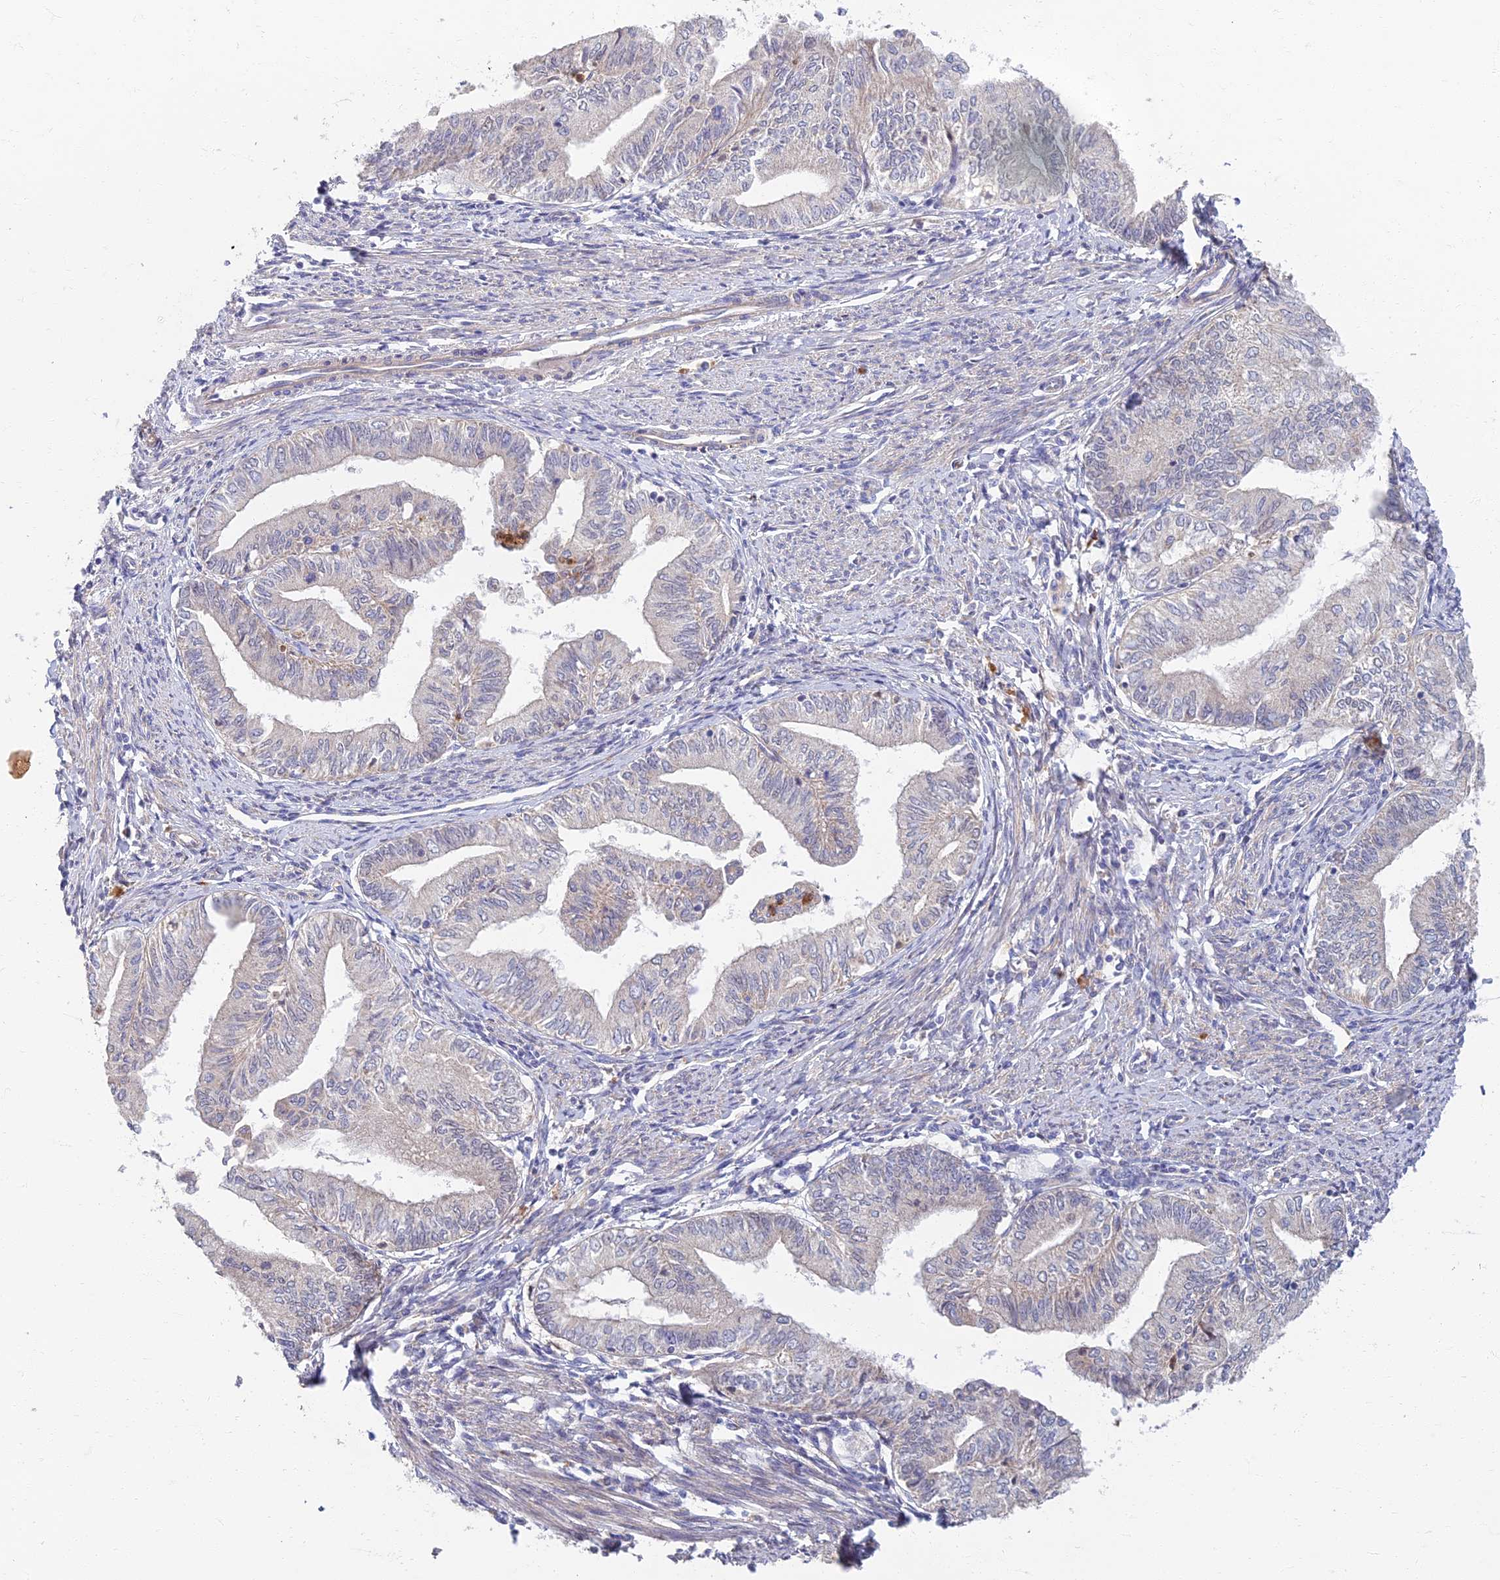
{"staining": {"intensity": "negative", "quantity": "none", "location": "none"}, "tissue": "endometrial cancer", "cell_type": "Tumor cells", "image_type": "cancer", "snomed": [{"axis": "morphology", "description": "Adenocarcinoma, NOS"}, {"axis": "topography", "description": "Endometrium"}], "caption": "Photomicrograph shows no protein positivity in tumor cells of endometrial adenocarcinoma tissue. (DAB immunohistochemistry (IHC), high magnification).", "gene": "SOGA1", "patient": {"sex": "female", "age": 66}}